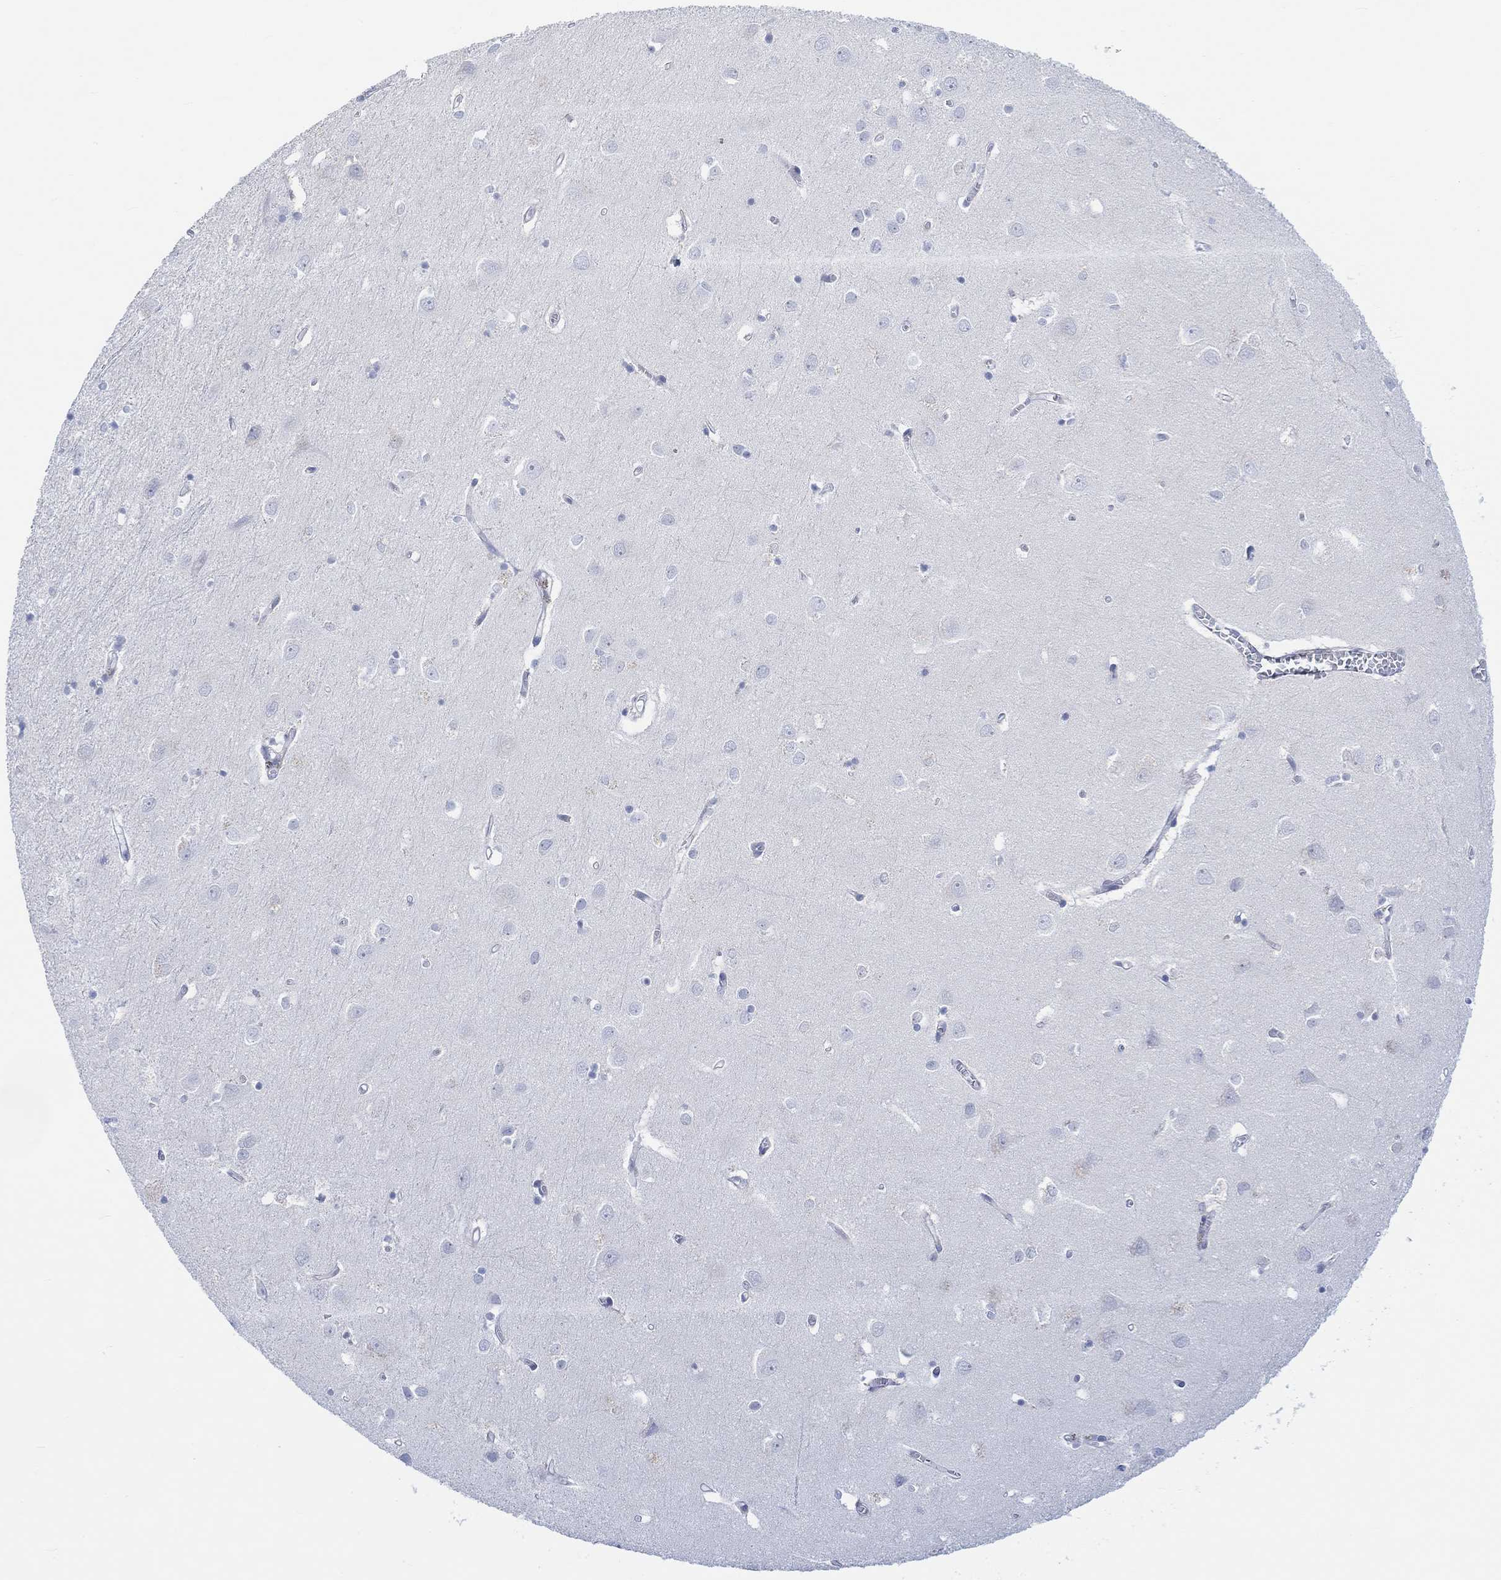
{"staining": {"intensity": "negative", "quantity": "none", "location": "none"}, "tissue": "cerebral cortex", "cell_type": "Endothelial cells", "image_type": "normal", "snomed": [{"axis": "morphology", "description": "Normal tissue, NOS"}, {"axis": "topography", "description": "Cerebral cortex"}], "caption": "A histopathology image of human cerebral cortex is negative for staining in endothelial cells. Brightfield microscopy of immunohistochemistry stained with DAB (brown) and hematoxylin (blue), captured at high magnification.", "gene": "AK8", "patient": {"sex": "male", "age": 70}}